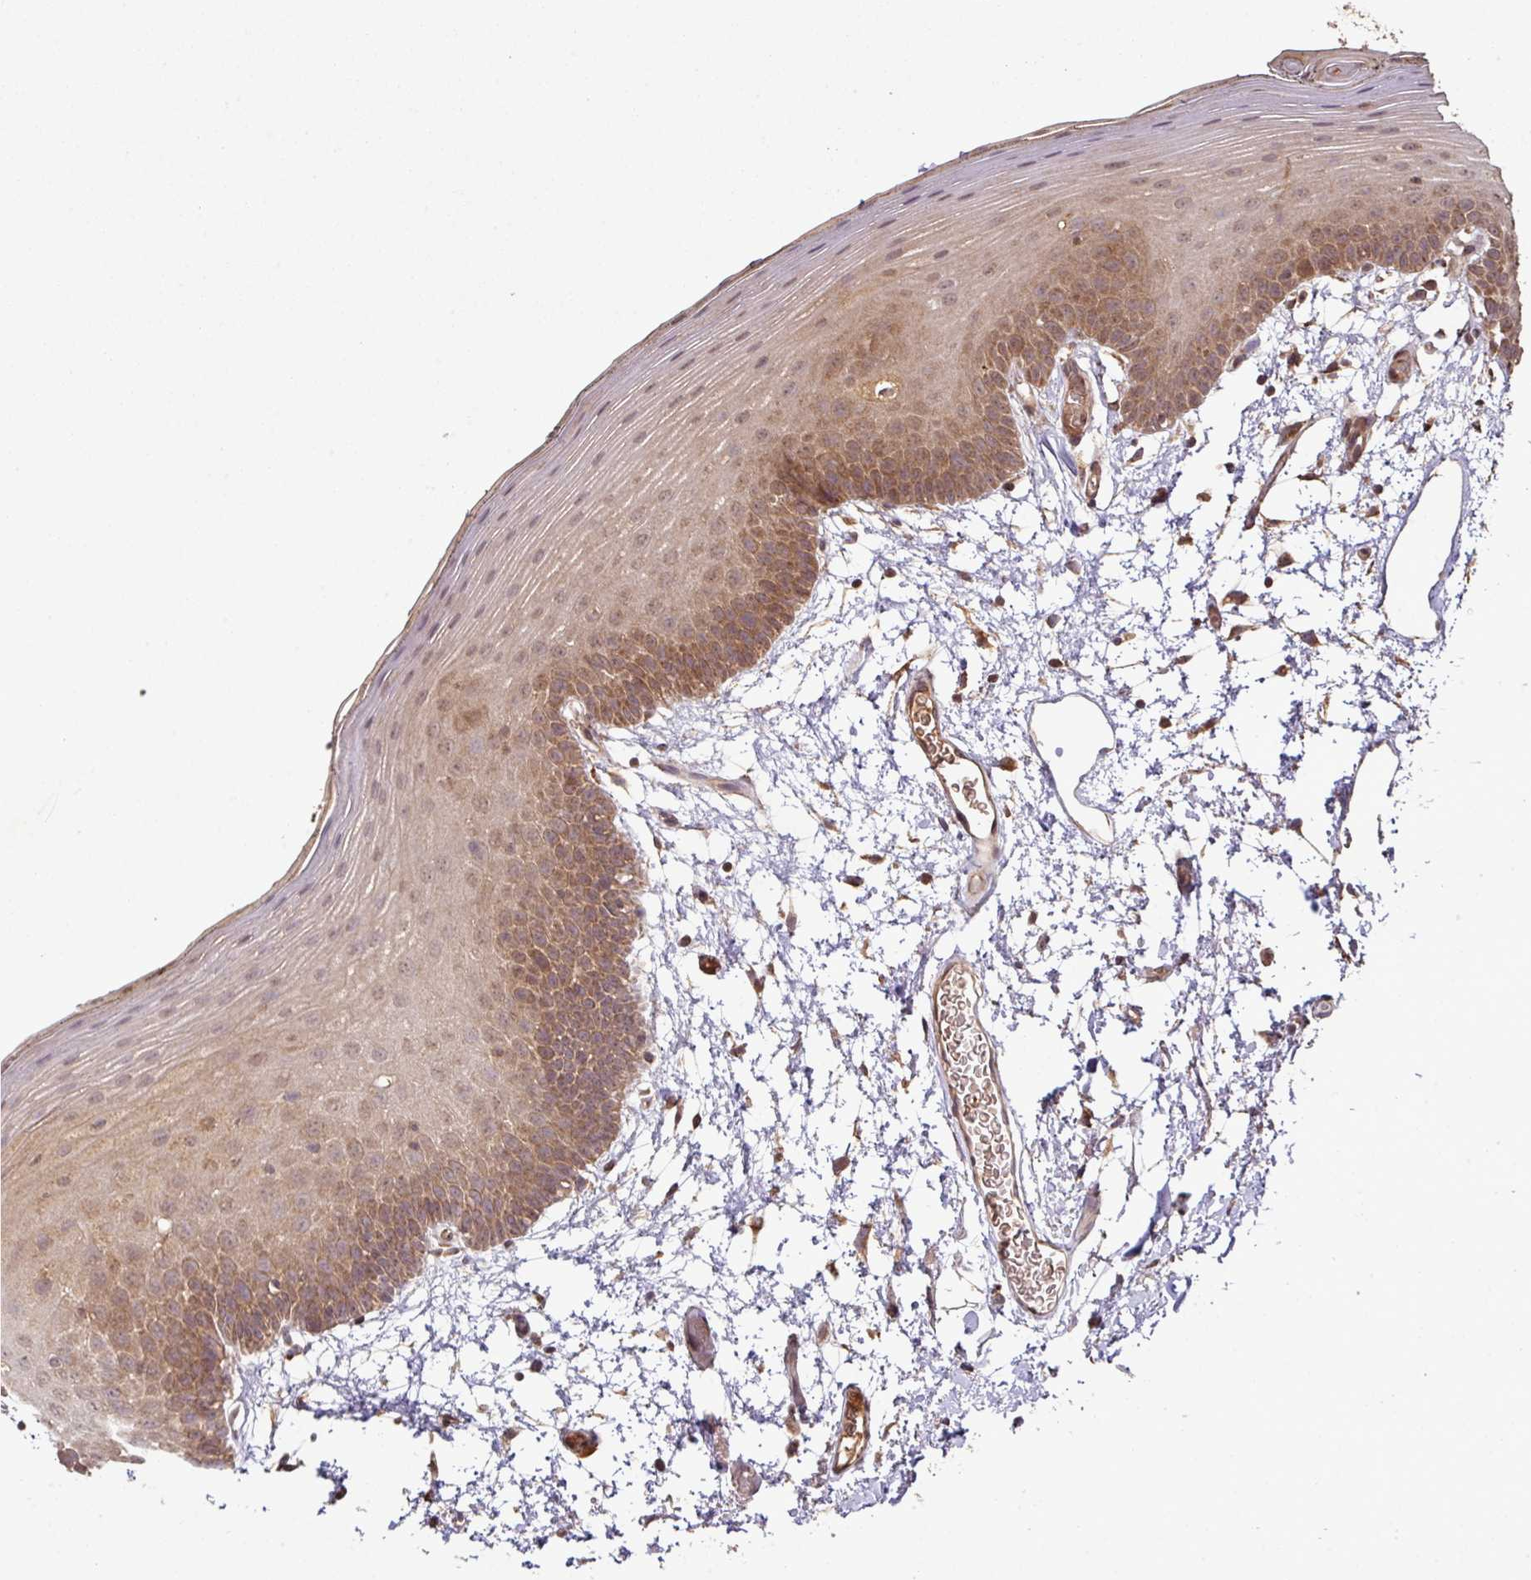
{"staining": {"intensity": "moderate", "quantity": ">75%", "location": "cytoplasmic/membranous"}, "tissue": "oral mucosa", "cell_type": "Squamous epithelial cells", "image_type": "normal", "snomed": [{"axis": "morphology", "description": "Normal tissue, NOS"}, {"axis": "morphology", "description": "Squamous cell carcinoma, NOS"}, {"axis": "topography", "description": "Oral tissue"}, {"axis": "topography", "description": "Head-Neck"}], "caption": "Immunohistochemical staining of unremarkable oral mucosa reveals medium levels of moderate cytoplasmic/membranous positivity in about >75% of squamous epithelial cells.", "gene": "MRRF", "patient": {"sex": "female", "age": 81}}